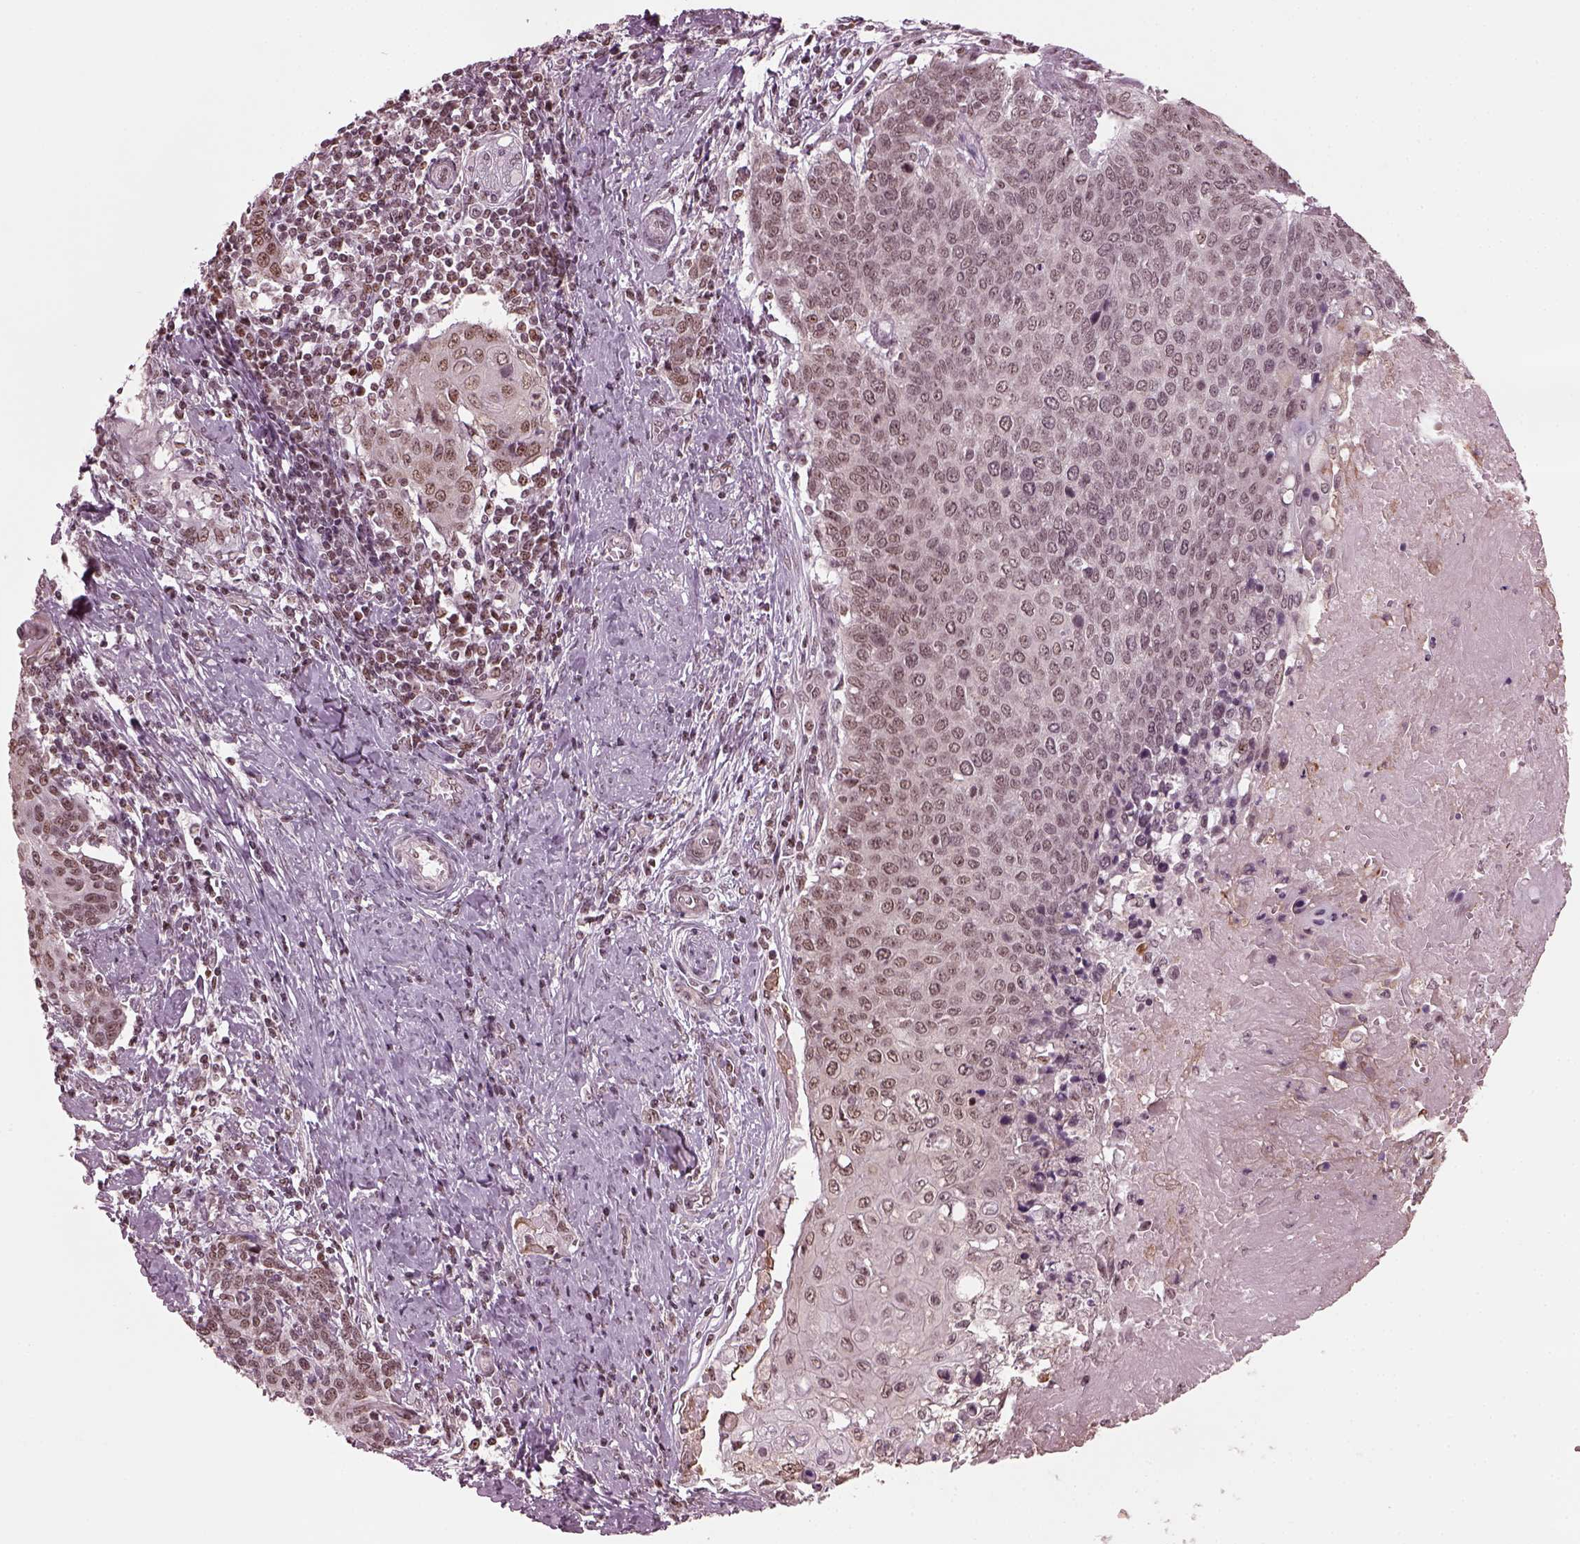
{"staining": {"intensity": "weak", "quantity": "25%-75%", "location": "nuclear"}, "tissue": "cervical cancer", "cell_type": "Tumor cells", "image_type": "cancer", "snomed": [{"axis": "morphology", "description": "Squamous cell carcinoma, NOS"}, {"axis": "topography", "description": "Cervix"}], "caption": "IHC of cervical squamous cell carcinoma shows low levels of weak nuclear positivity in approximately 25%-75% of tumor cells.", "gene": "RUVBL2", "patient": {"sex": "female", "age": 39}}